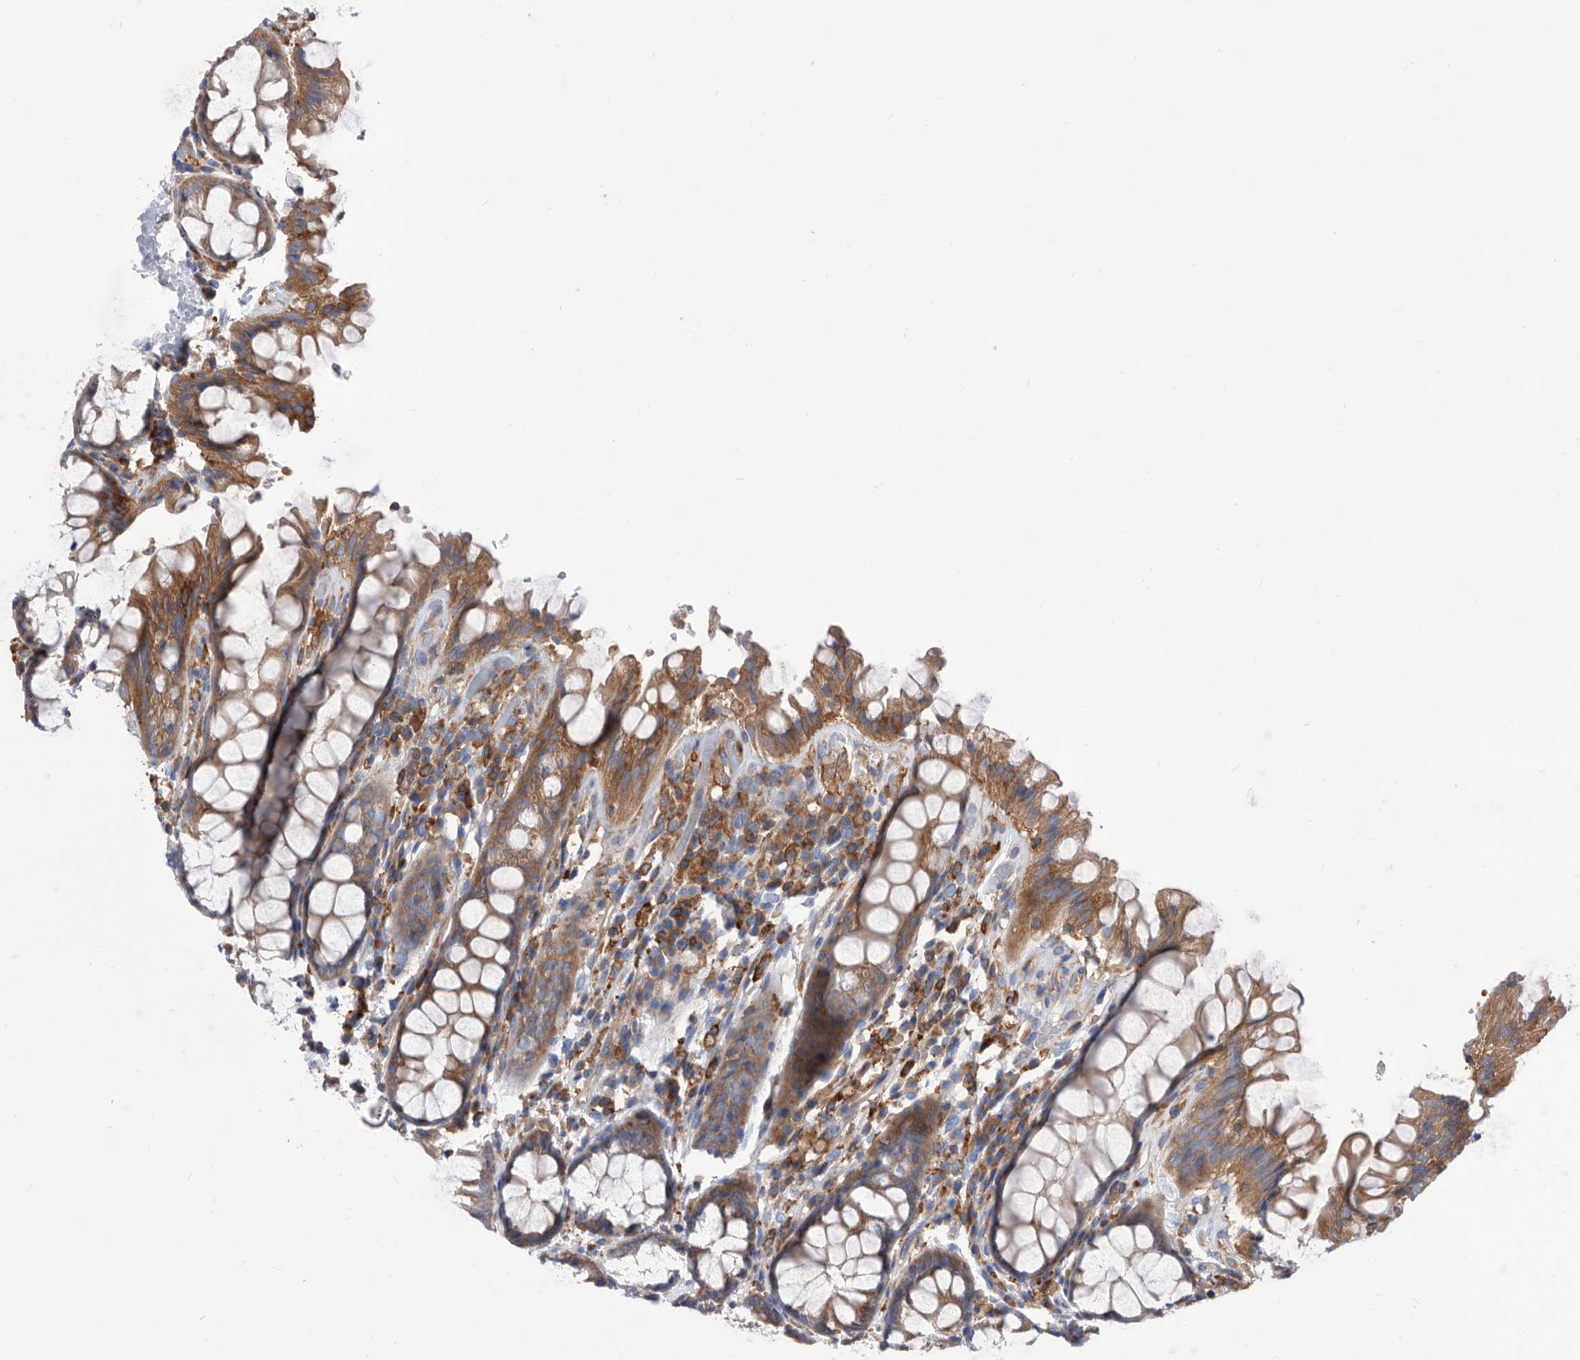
{"staining": {"intensity": "moderate", "quantity": ">75%", "location": "cytoplasmic/membranous"}, "tissue": "rectum", "cell_type": "Glandular cells", "image_type": "normal", "snomed": [{"axis": "morphology", "description": "Normal tissue, NOS"}, {"axis": "topography", "description": "Rectum"}], "caption": "Immunohistochemistry (IHC) (DAB (3,3'-diaminobenzidine)) staining of benign rectum demonstrates moderate cytoplasmic/membranous protein staining in about >75% of glandular cells. The staining is performed using DAB brown chromogen to label protein expression. The nuclei are counter-stained blue using hematoxylin.", "gene": "SMG7", "patient": {"sex": "male", "age": 64}}